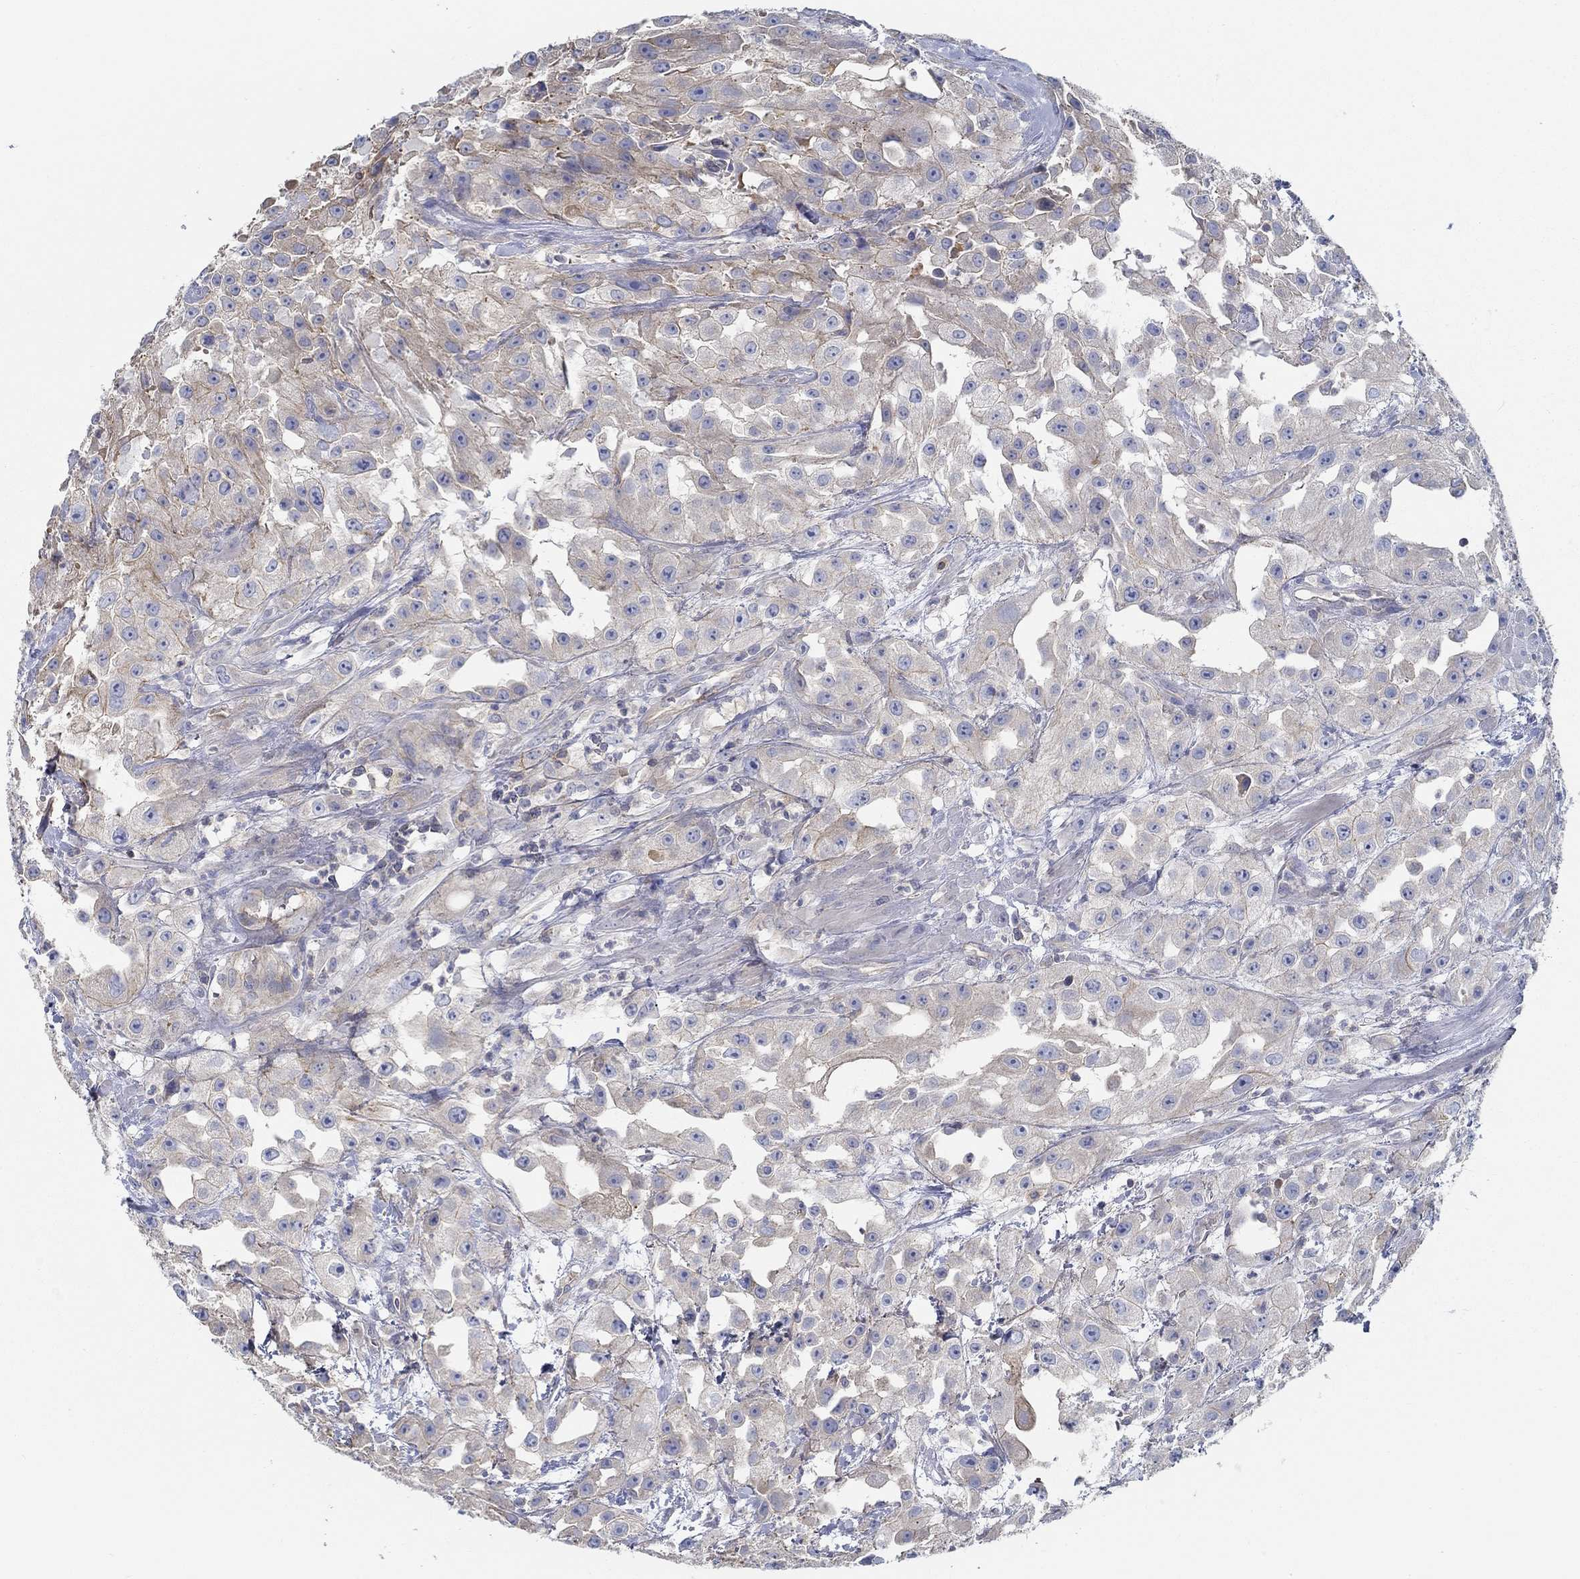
{"staining": {"intensity": "moderate", "quantity": "25%-75%", "location": "cytoplasmic/membranous"}, "tissue": "urothelial cancer", "cell_type": "Tumor cells", "image_type": "cancer", "snomed": [{"axis": "morphology", "description": "Urothelial carcinoma, High grade"}, {"axis": "topography", "description": "Urinary bladder"}], "caption": "Urothelial carcinoma (high-grade) stained with DAB (3,3'-diaminobenzidine) immunohistochemistry demonstrates medium levels of moderate cytoplasmic/membranous expression in approximately 25%-75% of tumor cells. (DAB IHC, brown staining for protein, blue staining for nuclei).", "gene": "BBOF1", "patient": {"sex": "male", "age": 79}}